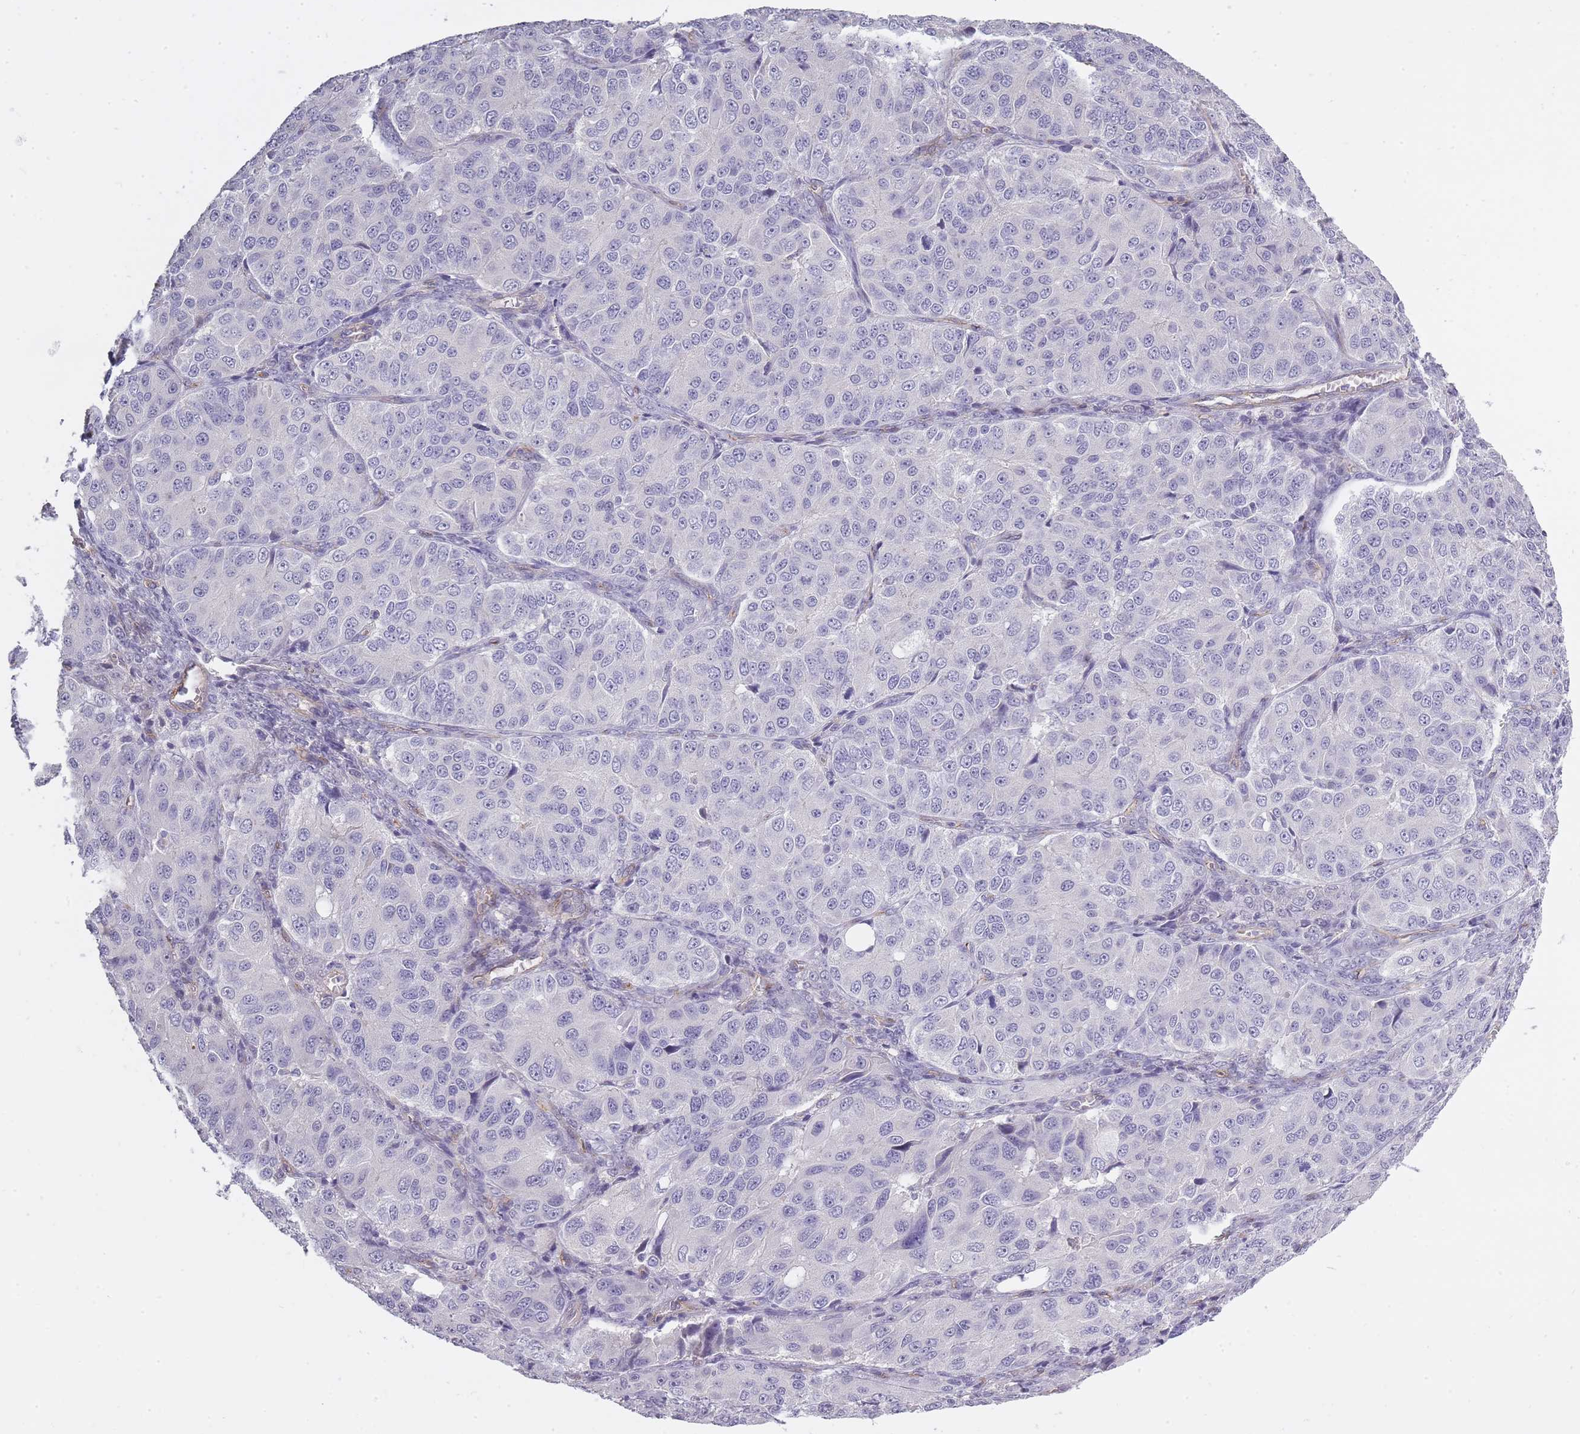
{"staining": {"intensity": "negative", "quantity": "none", "location": "none"}, "tissue": "ovarian cancer", "cell_type": "Tumor cells", "image_type": "cancer", "snomed": [{"axis": "morphology", "description": "Carcinoma, endometroid"}, {"axis": "topography", "description": "Ovary"}], "caption": "Ovarian cancer stained for a protein using IHC exhibits no staining tumor cells.", "gene": "SLC8A2", "patient": {"sex": "female", "age": 51}}